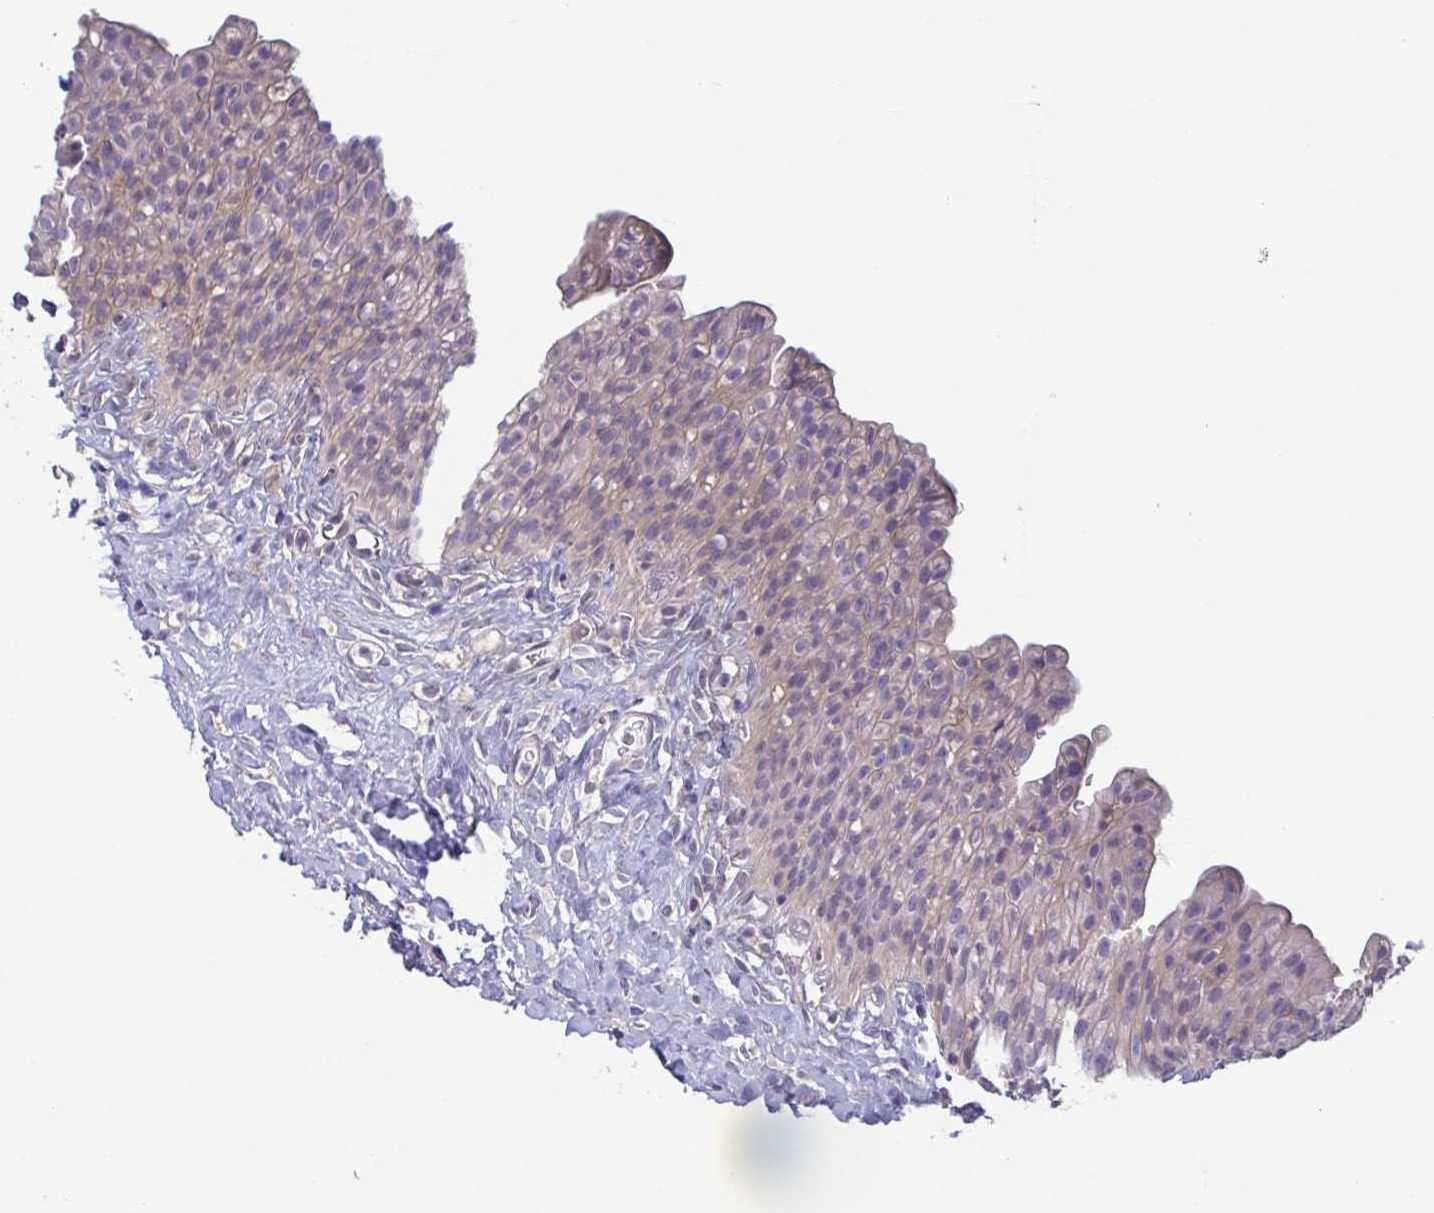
{"staining": {"intensity": "weak", "quantity": "25%-75%", "location": "cytoplasmic/membranous"}, "tissue": "urinary bladder", "cell_type": "Urothelial cells", "image_type": "normal", "snomed": [{"axis": "morphology", "description": "Normal tissue, NOS"}, {"axis": "topography", "description": "Urinary bladder"}, {"axis": "topography", "description": "Prostate"}], "caption": "The micrograph shows immunohistochemical staining of unremarkable urinary bladder. There is weak cytoplasmic/membranous expression is present in about 25%-75% of urothelial cells.", "gene": "LMF2", "patient": {"sex": "male", "age": 76}}